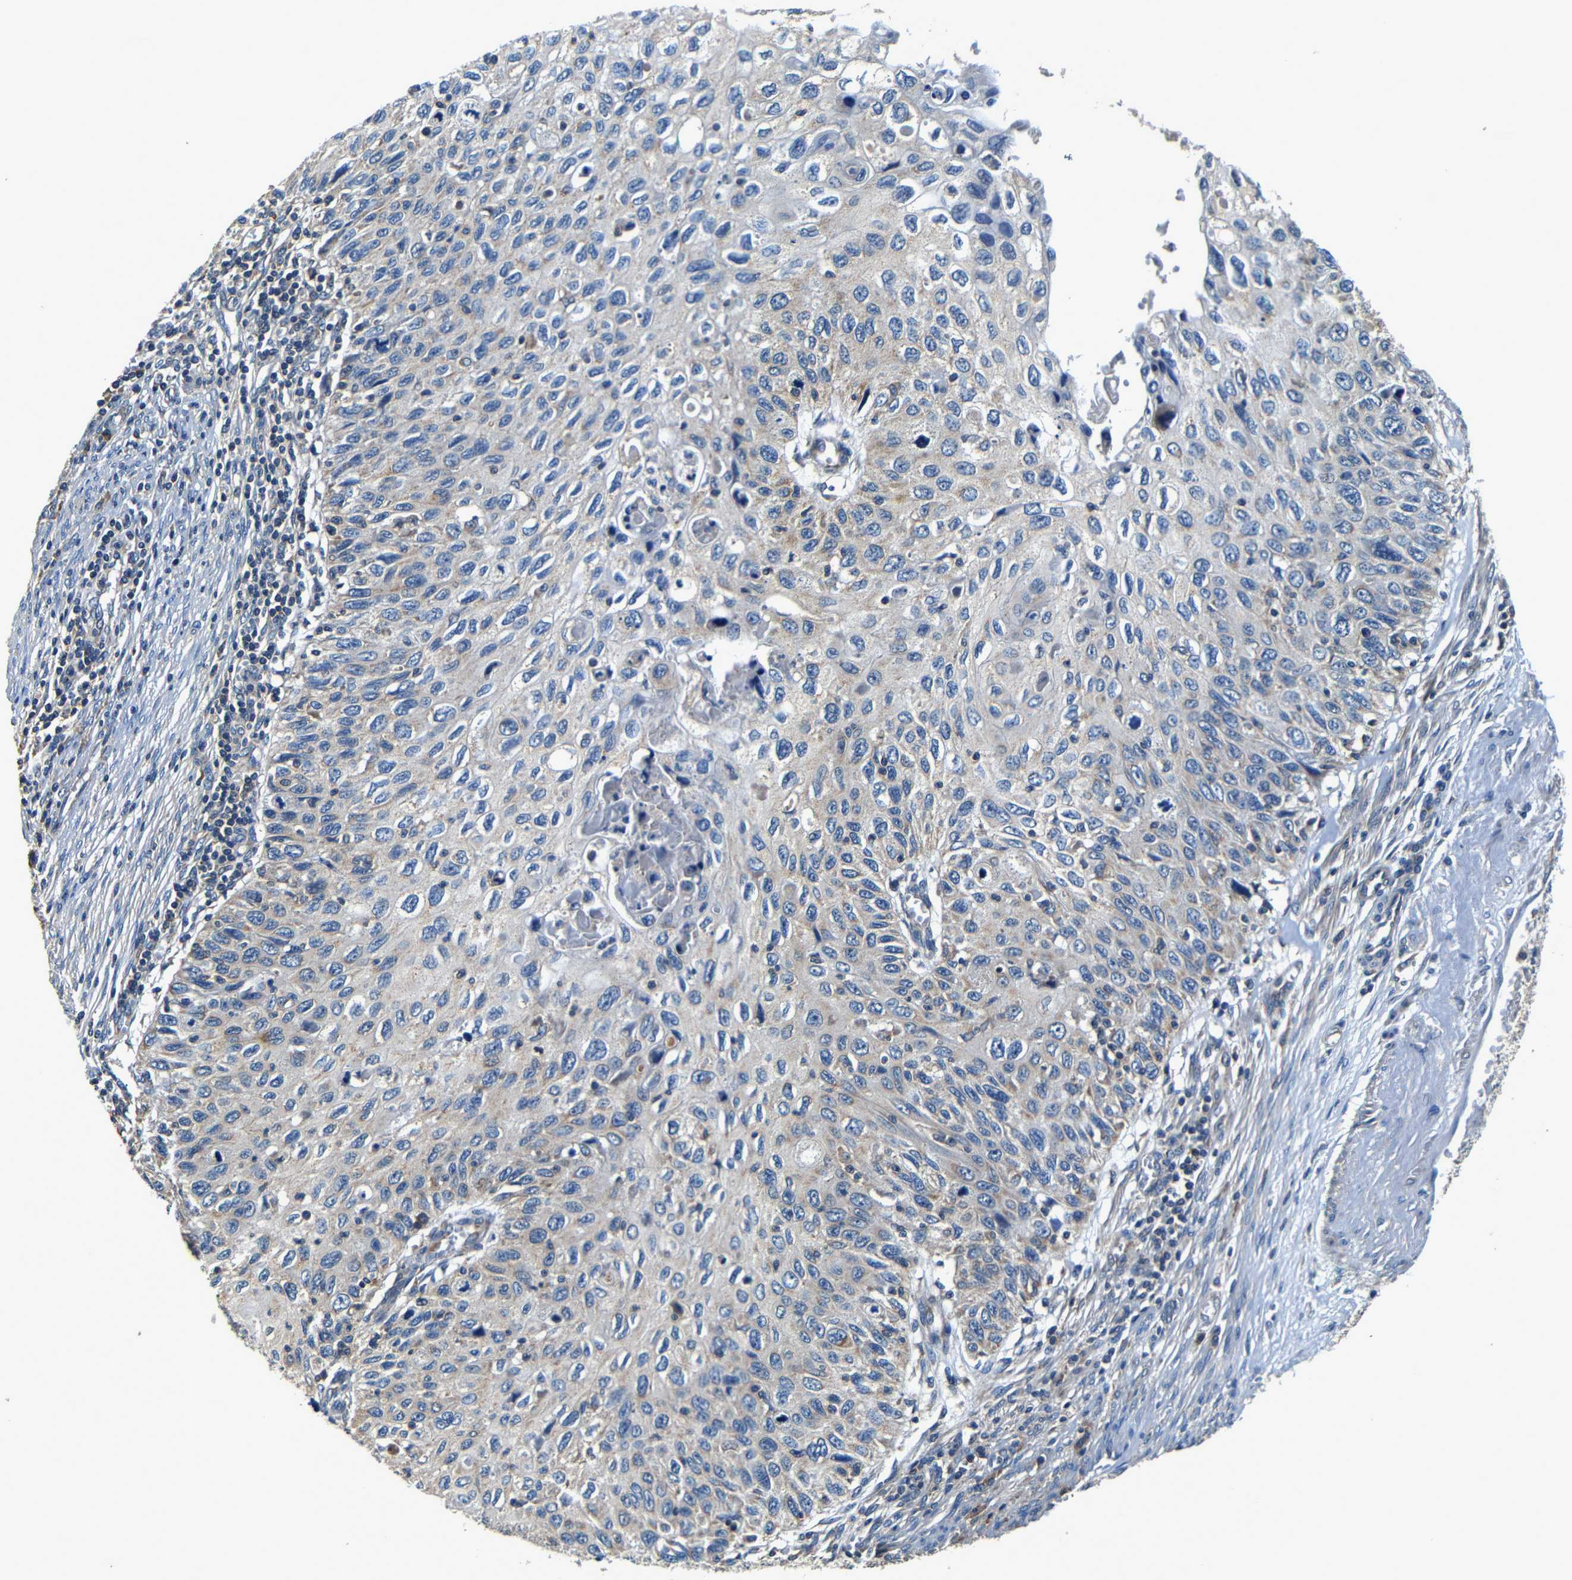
{"staining": {"intensity": "negative", "quantity": "none", "location": "none"}, "tissue": "cervical cancer", "cell_type": "Tumor cells", "image_type": "cancer", "snomed": [{"axis": "morphology", "description": "Squamous cell carcinoma, NOS"}, {"axis": "topography", "description": "Cervix"}], "caption": "IHC image of human squamous cell carcinoma (cervical) stained for a protein (brown), which shows no staining in tumor cells.", "gene": "MTX1", "patient": {"sex": "female", "age": 70}}